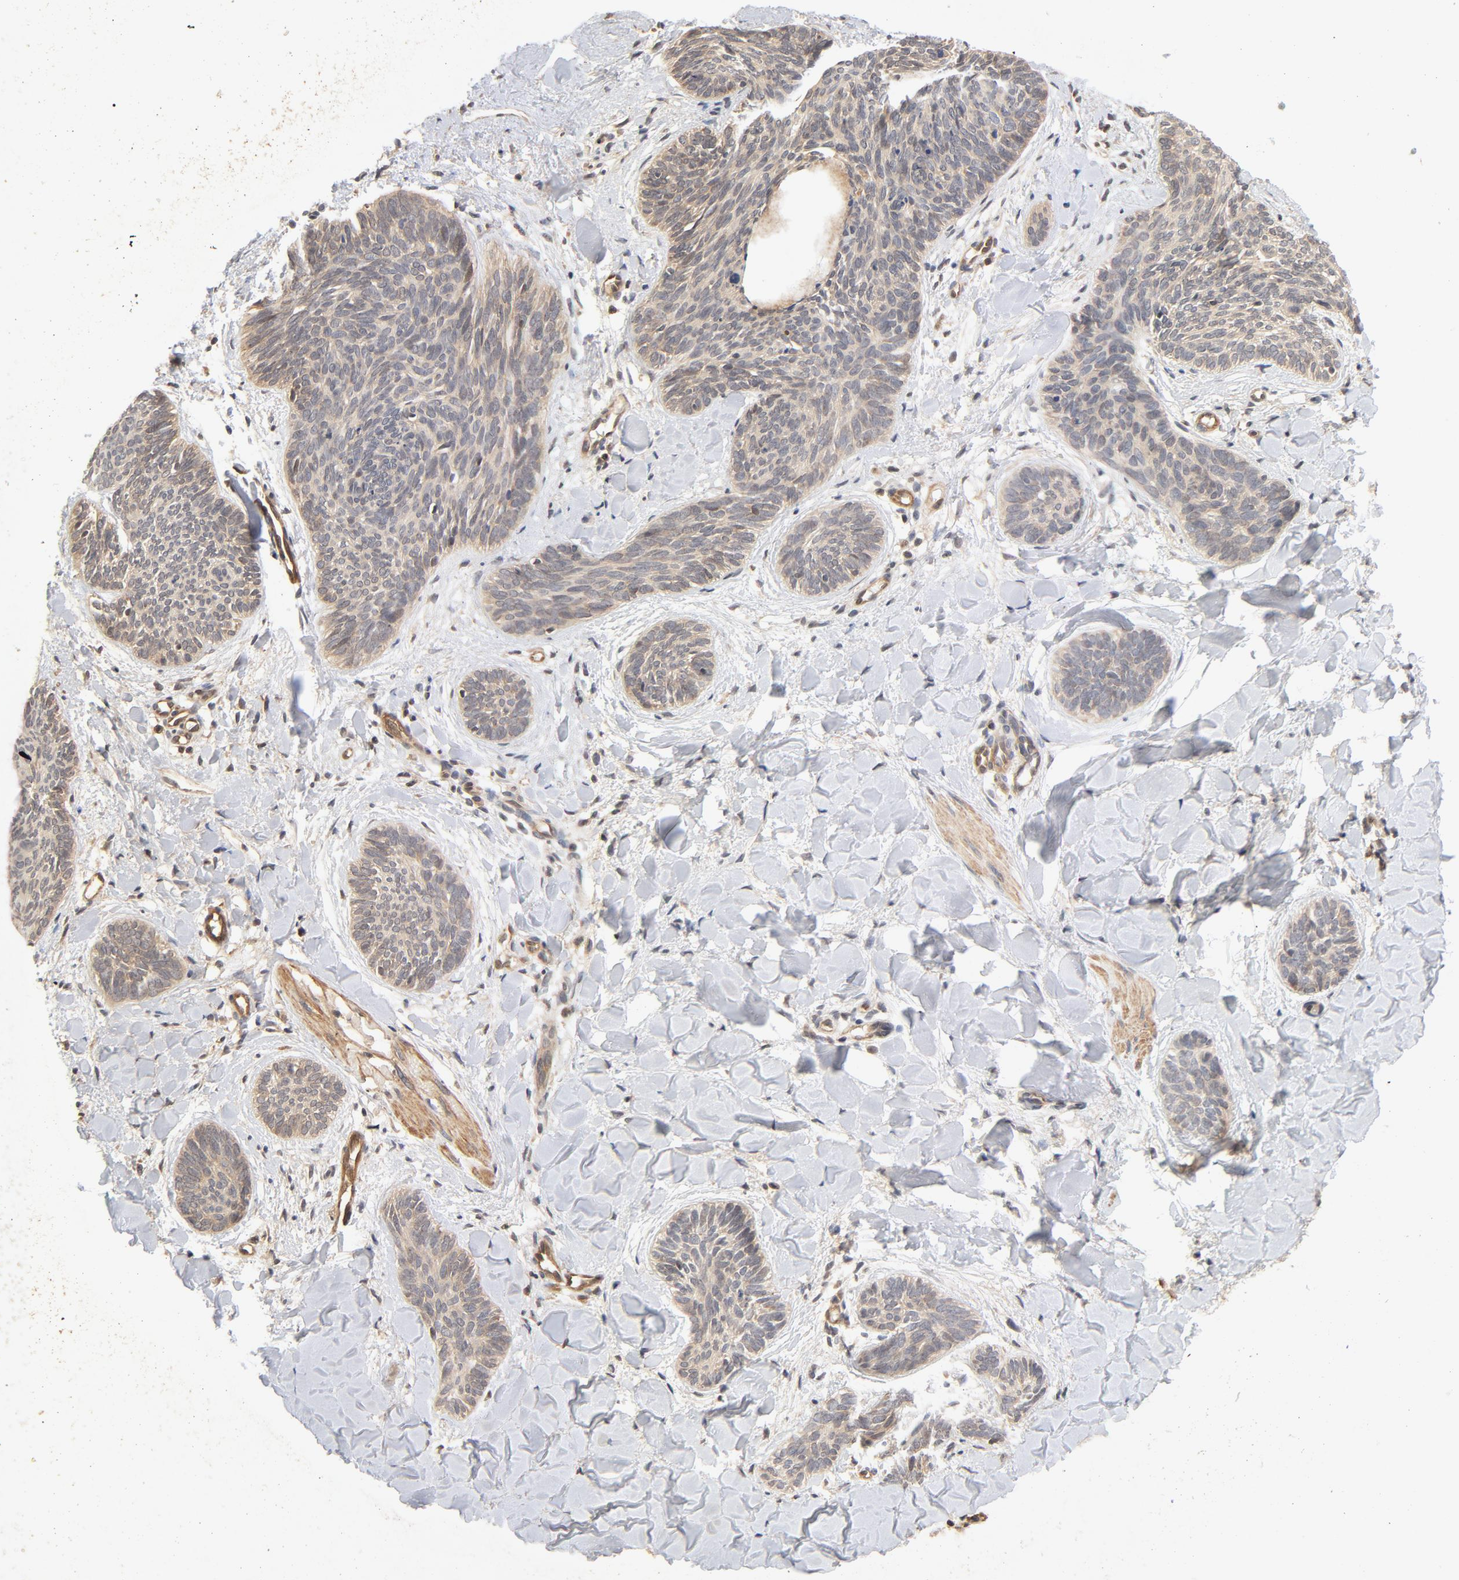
{"staining": {"intensity": "weak", "quantity": ">75%", "location": "cytoplasmic/membranous"}, "tissue": "skin cancer", "cell_type": "Tumor cells", "image_type": "cancer", "snomed": [{"axis": "morphology", "description": "Basal cell carcinoma"}, {"axis": "topography", "description": "Skin"}], "caption": "This photomicrograph shows immunohistochemistry staining of human skin basal cell carcinoma, with low weak cytoplasmic/membranous expression in about >75% of tumor cells.", "gene": "CDC37", "patient": {"sex": "female", "age": 81}}